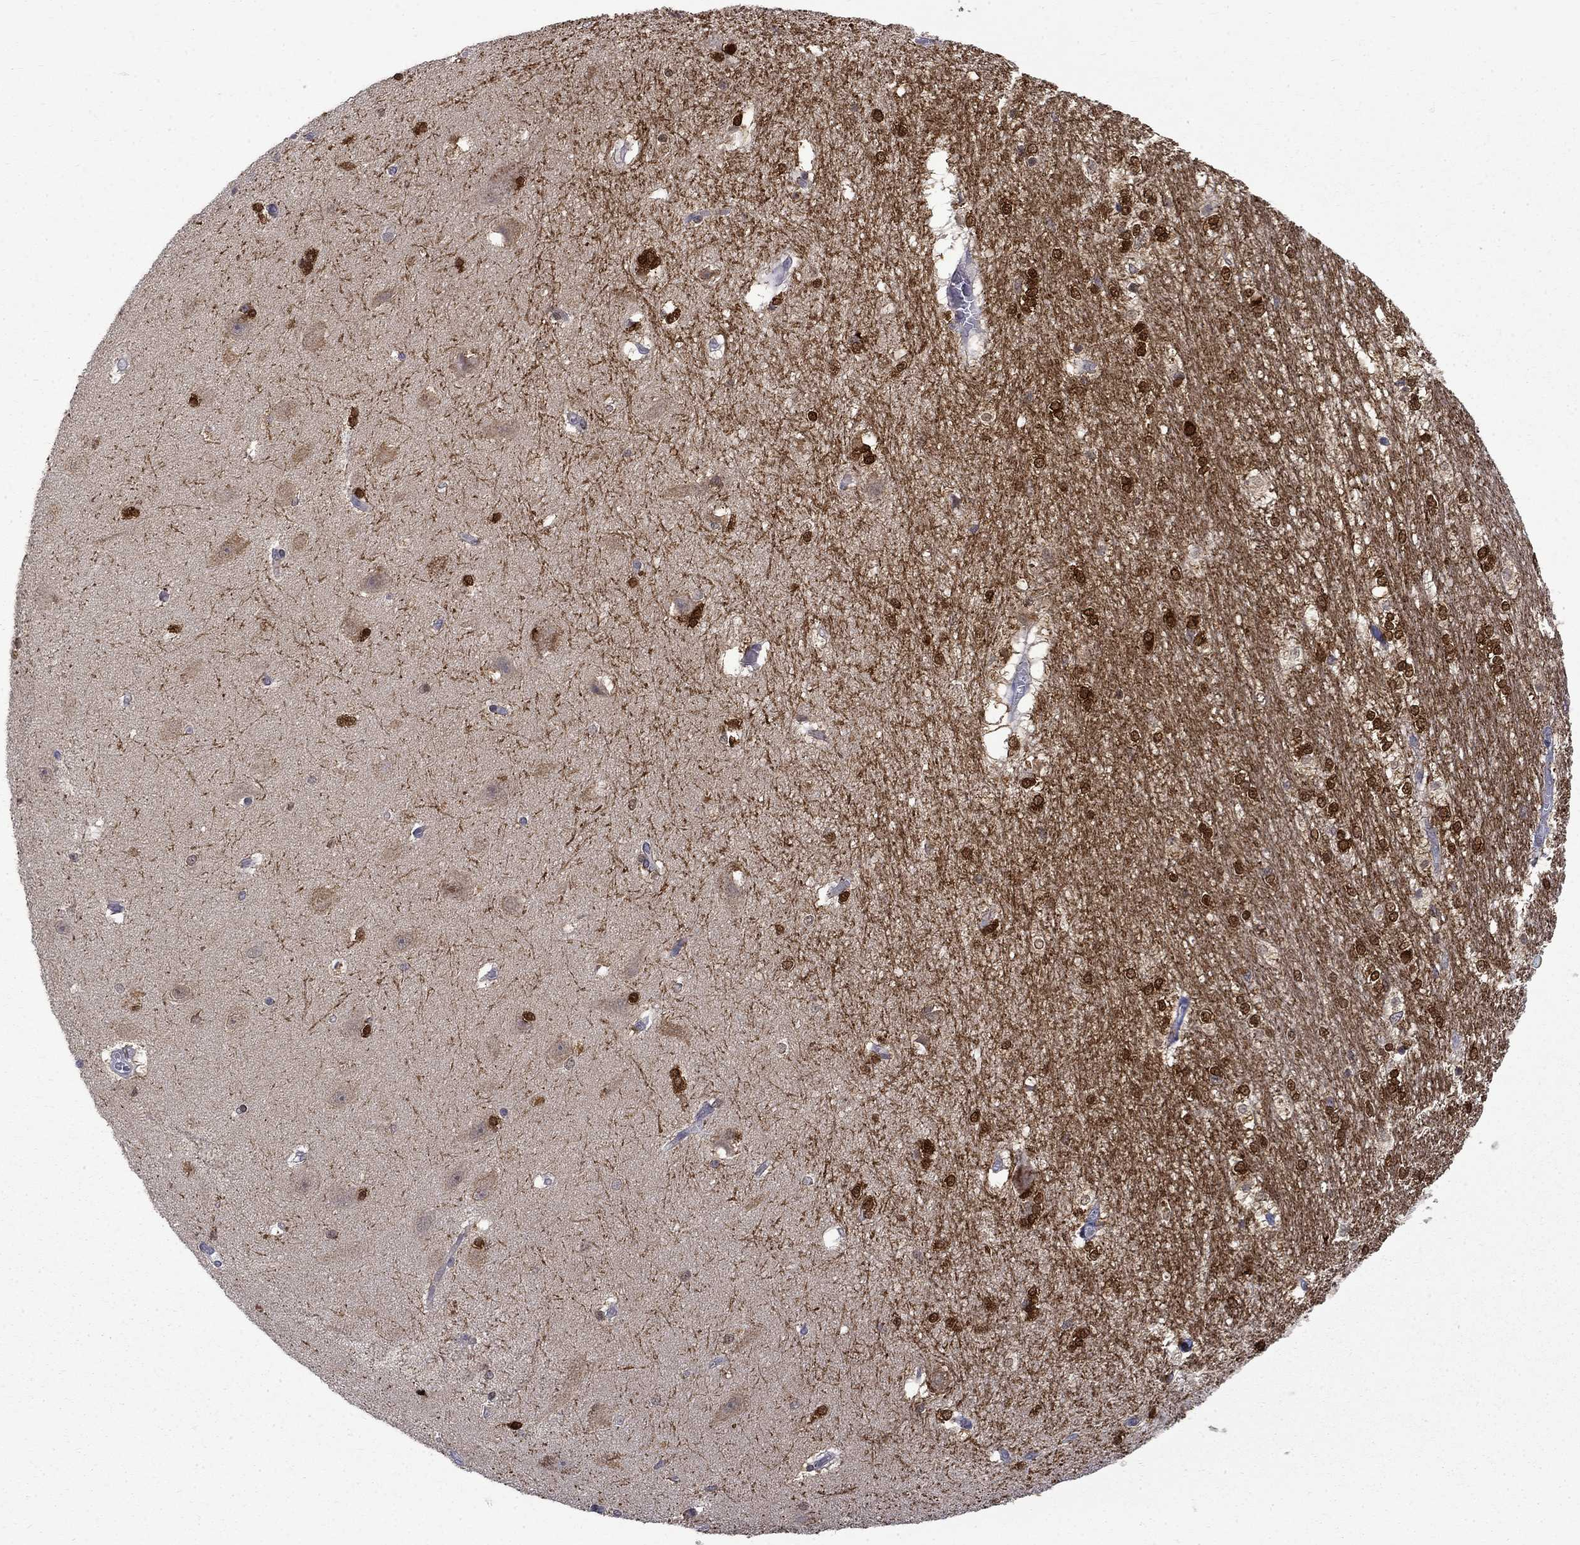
{"staining": {"intensity": "strong", "quantity": ">75%", "location": "cytoplasmic/membranous"}, "tissue": "hippocampus", "cell_type": "Glial cells", "image_type": "normal", "snomed": [{"axis": "morphology", "description": "Normal tissue, NOS"}, {"axis": "topography", "description": "Cerebral cortex"}, {"axis": "topography", "description": "Hippocampus"}], "caption": "Immunohistochemistry (DAB (3,3'-diaminobenzidine)) staining of unremarkable human hippocampus reveals strong cytoplasmic/membranous protein positivity in approximately >75% of glial cells.", "gene": "PCBP2", "patient": {"sex": "female", "age": 19}}